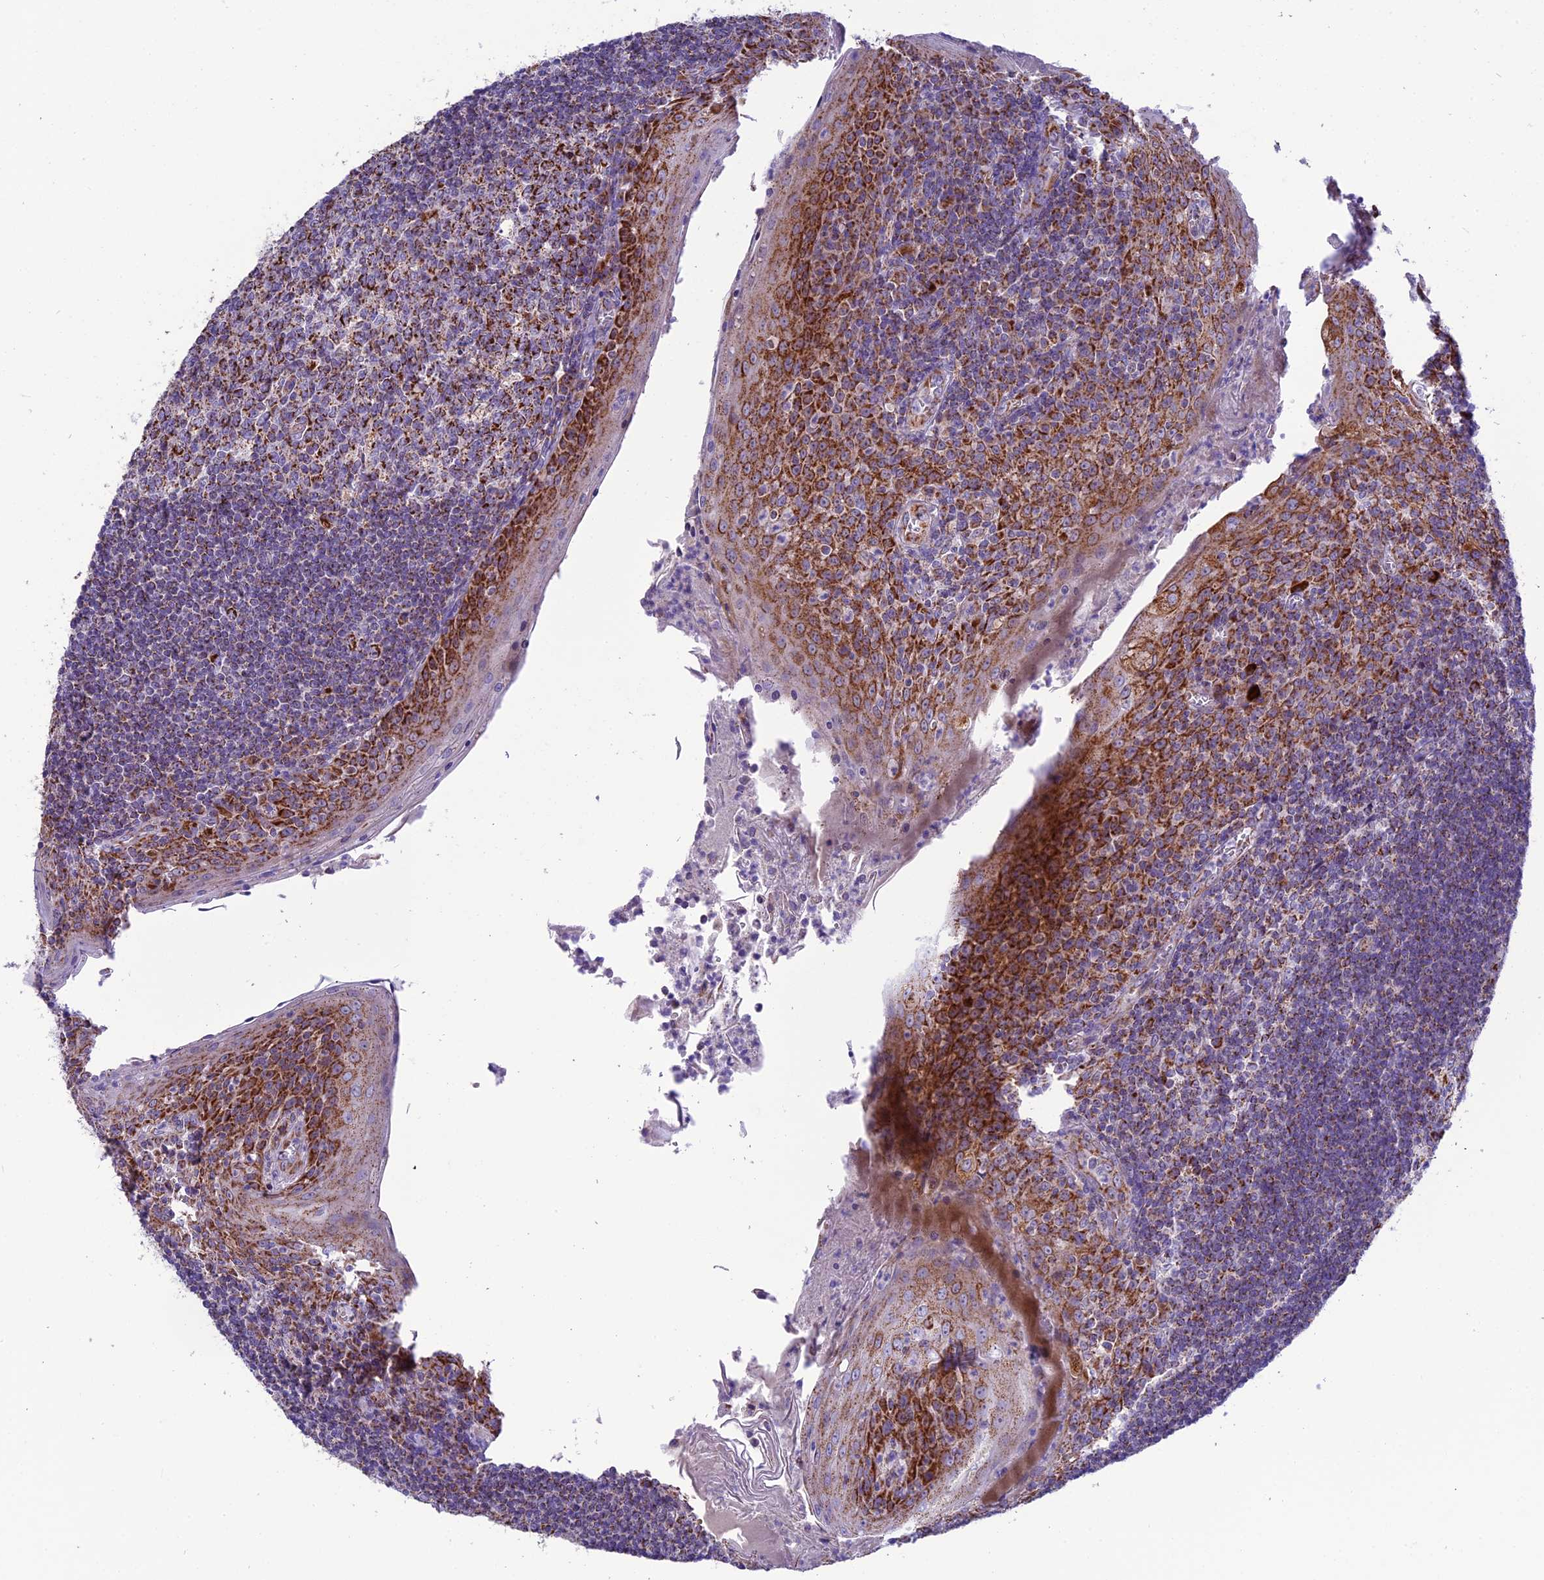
{"staining": {"intensity": "strong", "quantity": ">75%", "location": "cytoplasmic/membranous"}, "tissue": "tonsil", "cell_type": "Germinal center cells", "image_type": "normal", "snomed": [{"axis": "morphology", "description": "Normal tissue, NOS"}, {"axis": "topography", "description": "Tonsil"}], "caption": "Brown immunohistochemical staining in normal tonsil displays strong cytoplasmic/membranous staining in about >75% of germinal center cells.", "gene": "MRPS34", "patient": {"sex": "male", "age": 27}}